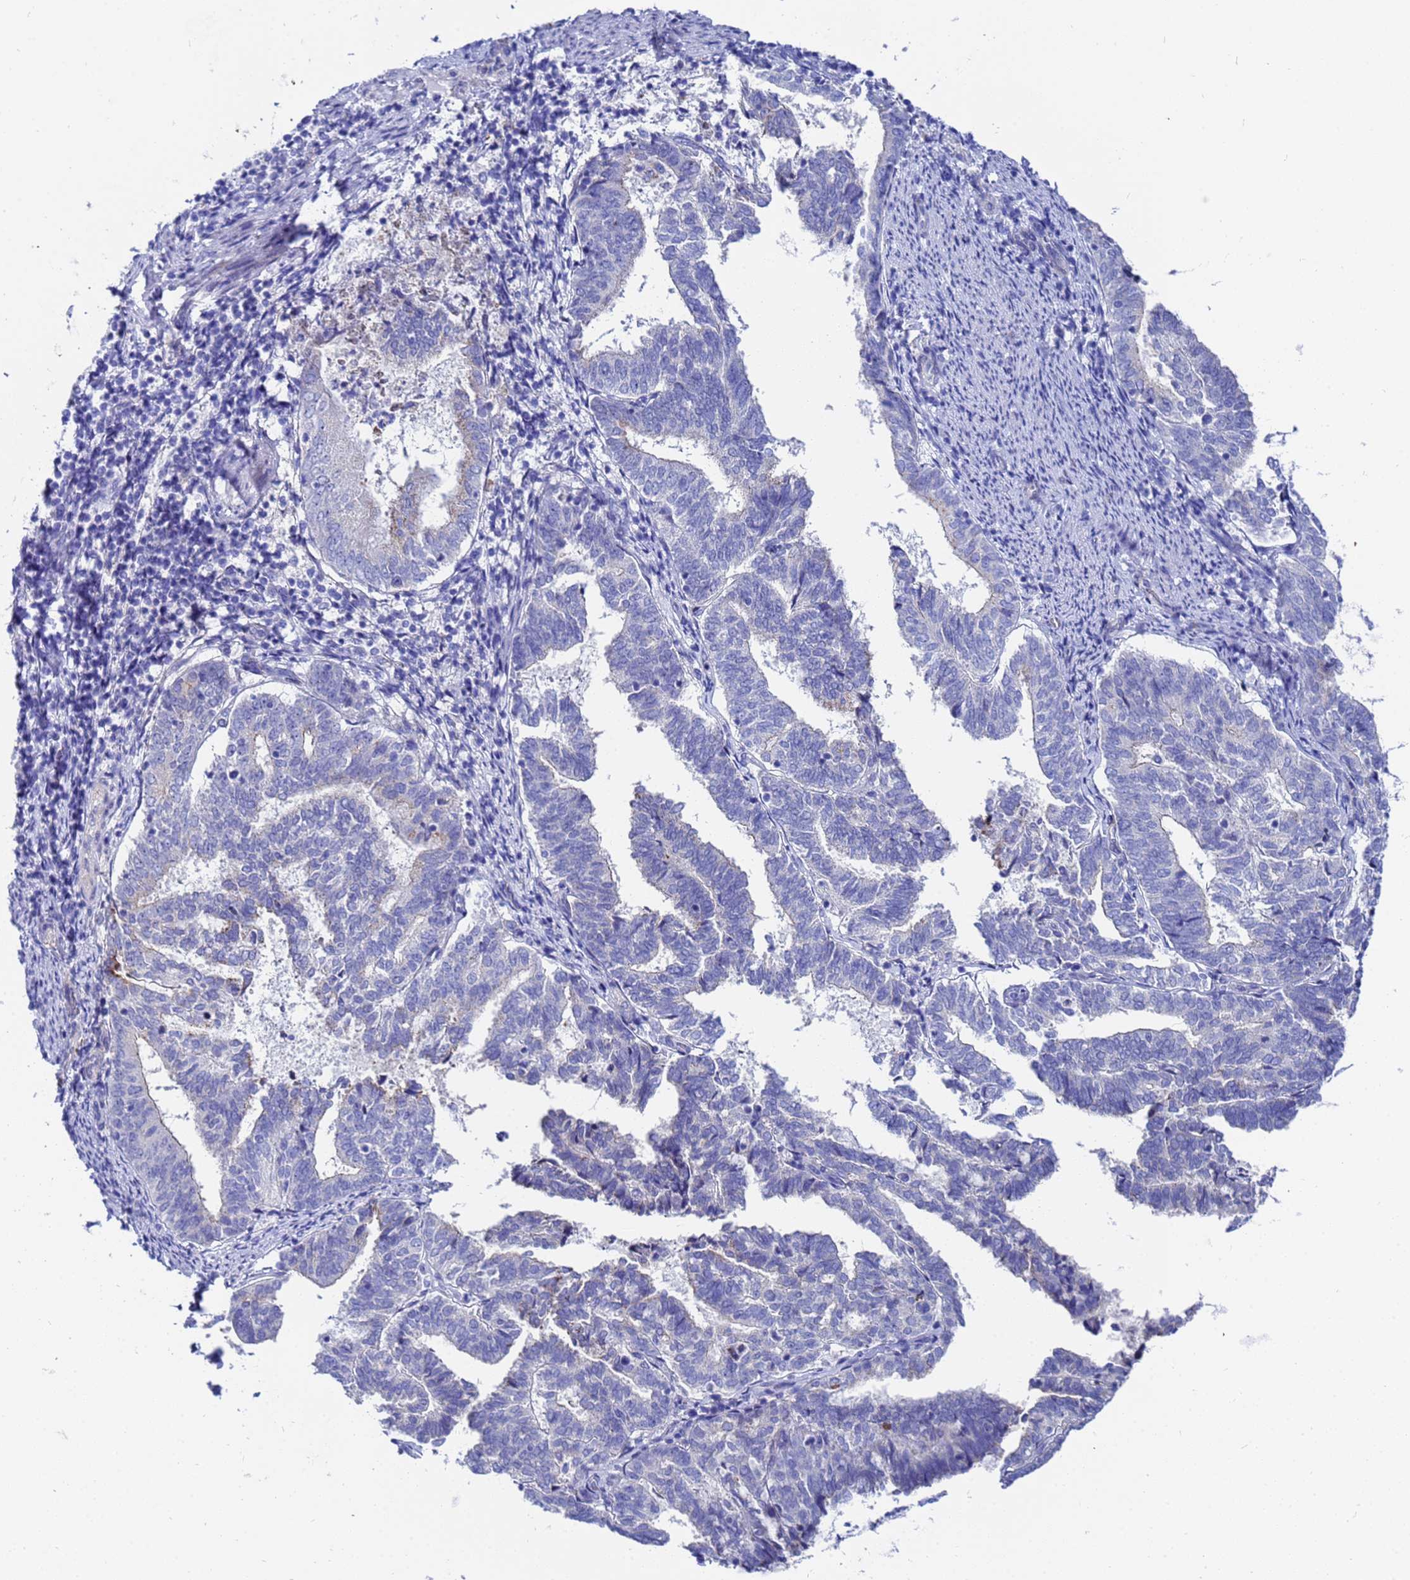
{"staining": {"intensity": "negative", "quantity": "none", "location": "none"}, "tissue": "endometrial cancer", "cell_type": "Tumor cells", "image_type": "cancer", "snomed": [{"axis": "morphology", "description": "Adenocarcinoma, NOS"}, {"axis": "topography", "description": "Endometrium"}], "caption": "This is a image of IHC staining of adenocarcinoma (endometrial), which shows no positivity in tumor cells.", "gene": "ZNF26", "patient": {"sex": "female", "age": 80}}